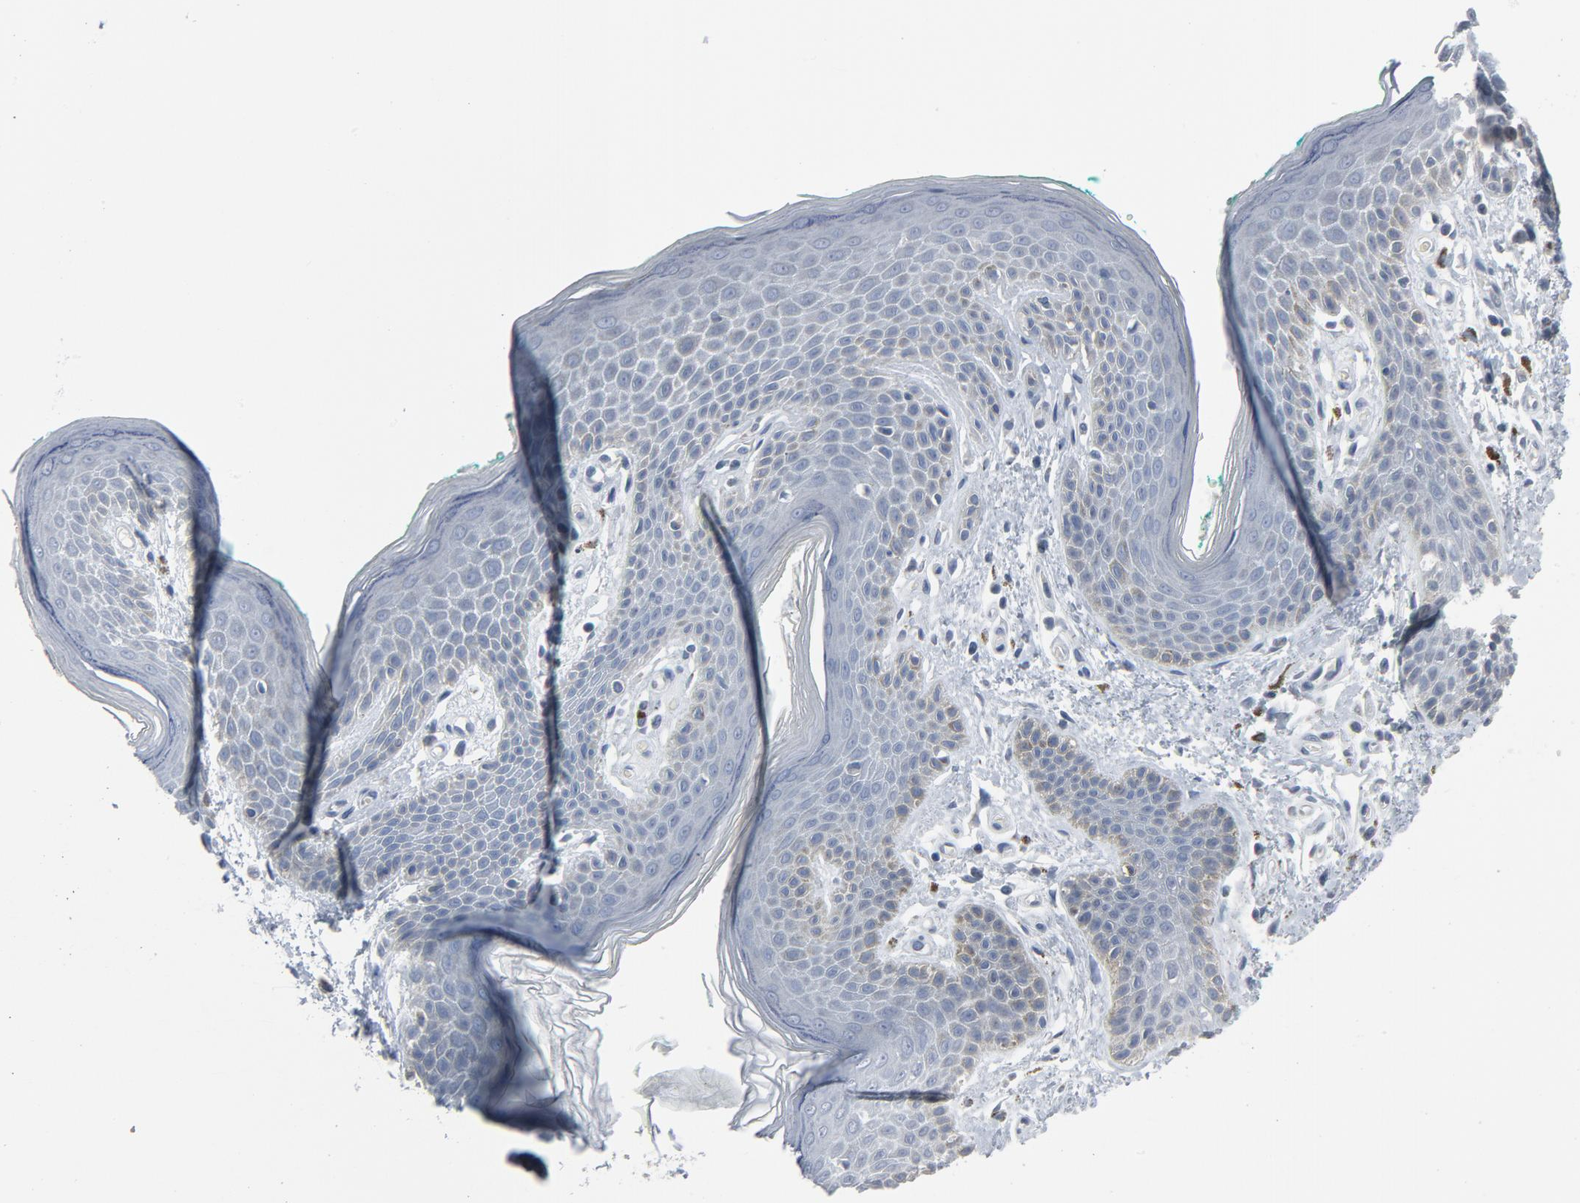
{"staining": {"intensity": "negative", "quantity": "none", "location": "none"}, "tissue": "skin", "cell_type": "Epidermal cells", "image_type": "normal", "snomed": [{"axis": "morphology", "description": "Normal tissue, NOS"}, {"axis": "topography", "description": "Anal"}], "caption": "The micrograph exhibits no significant expression in epidermal cells of skin.", "gene": "GPX2", "patient": {"sex": "male", "age": 74}}